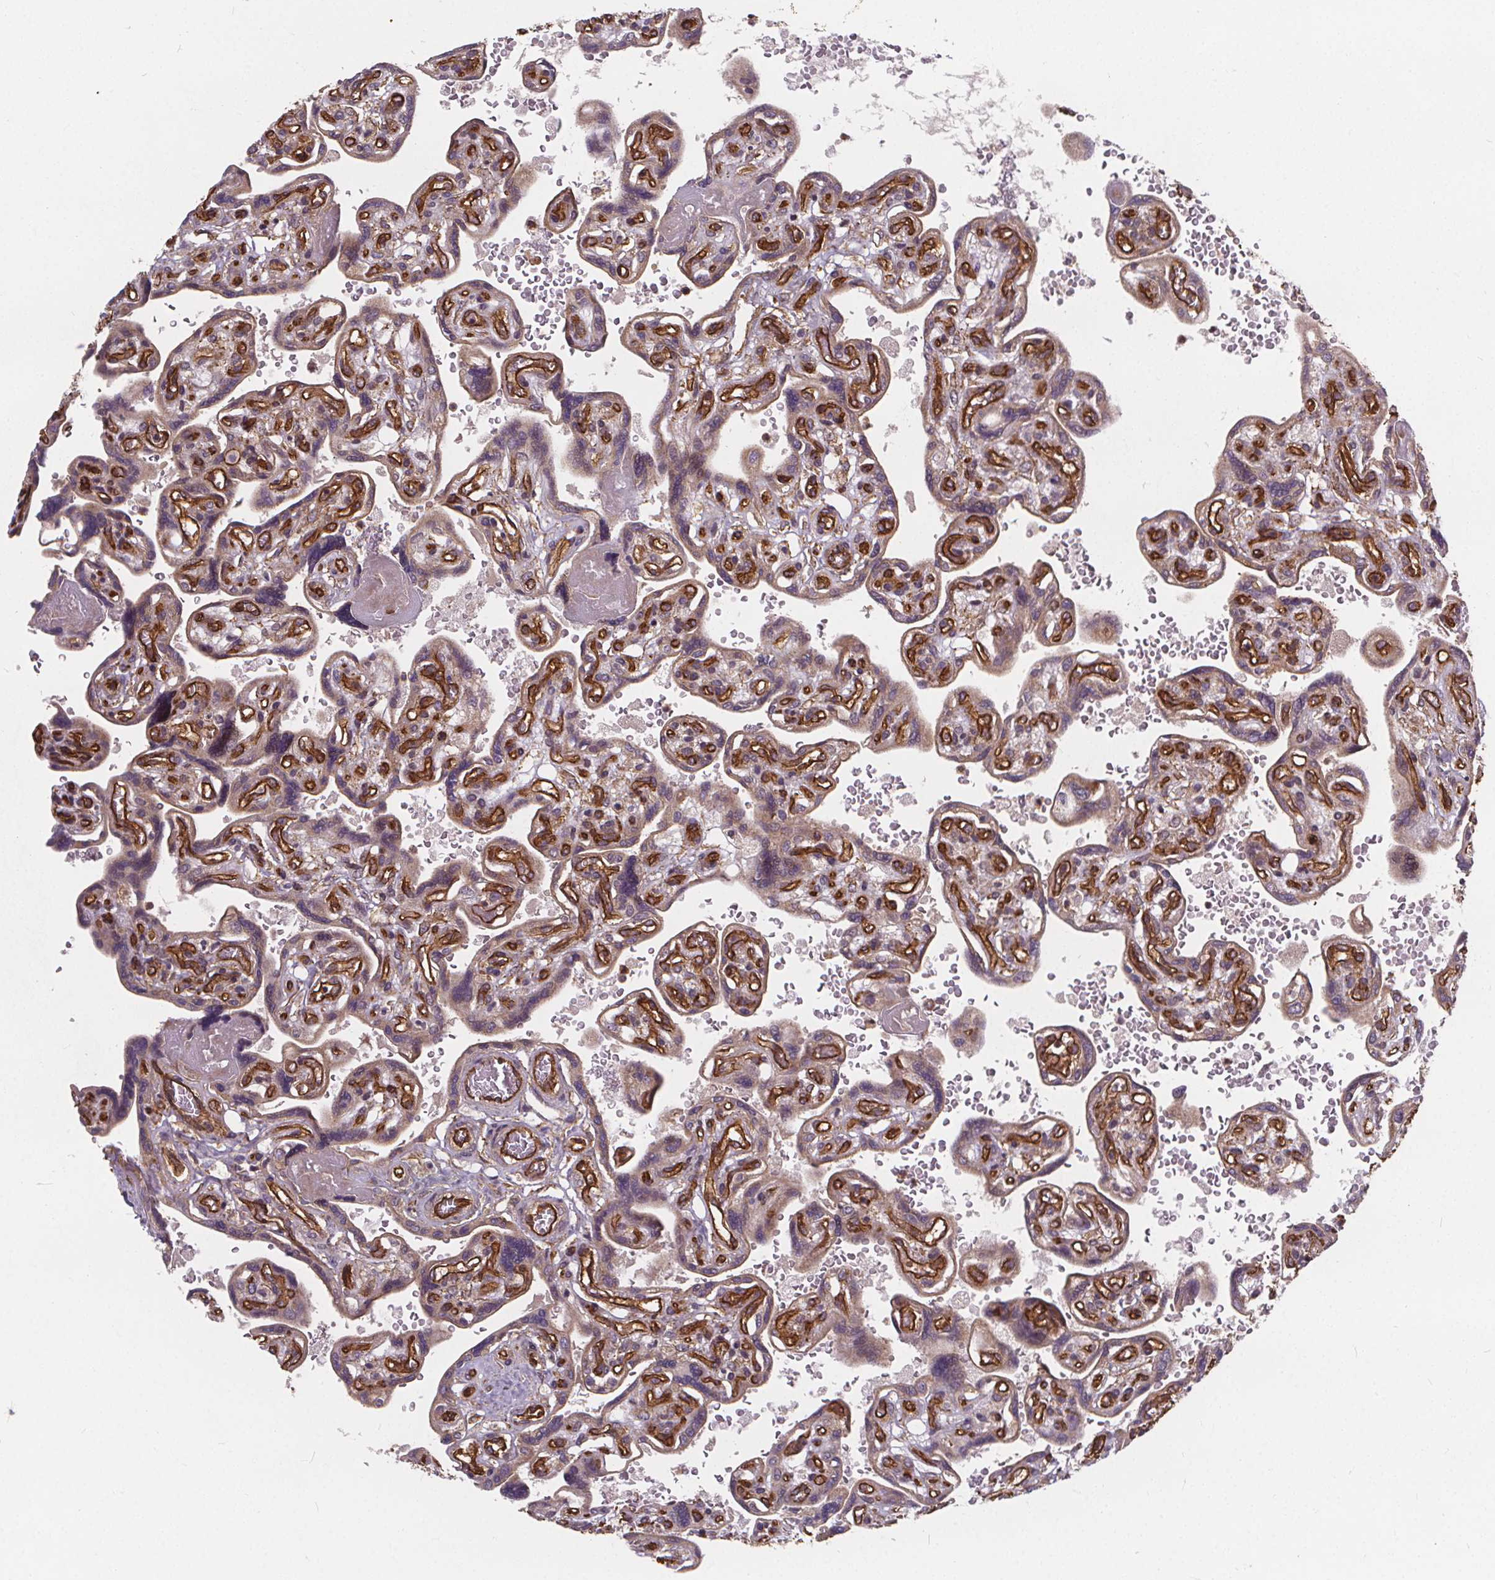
{"staining": {"intensity": "moderate", "quantity": ">75%", "location": "cytoplasmic/membranous"}, "tissue": "placenta", "cell_type": "Decidual cells", "image_type": "normal", "snomed": [{"axis": "morphology", "description": "Normal tissue, NOS"}, {"axis": "topography", "description": "Placenta"}], "caption": "Immunohistochemical staining of normal placenta exhibits medium levels of moderate cytoplasmic/membranous expression in approximately >75% of decidual cells.", "gene": "CLINT1", "patient": {"sex": "female", "age": 32}}